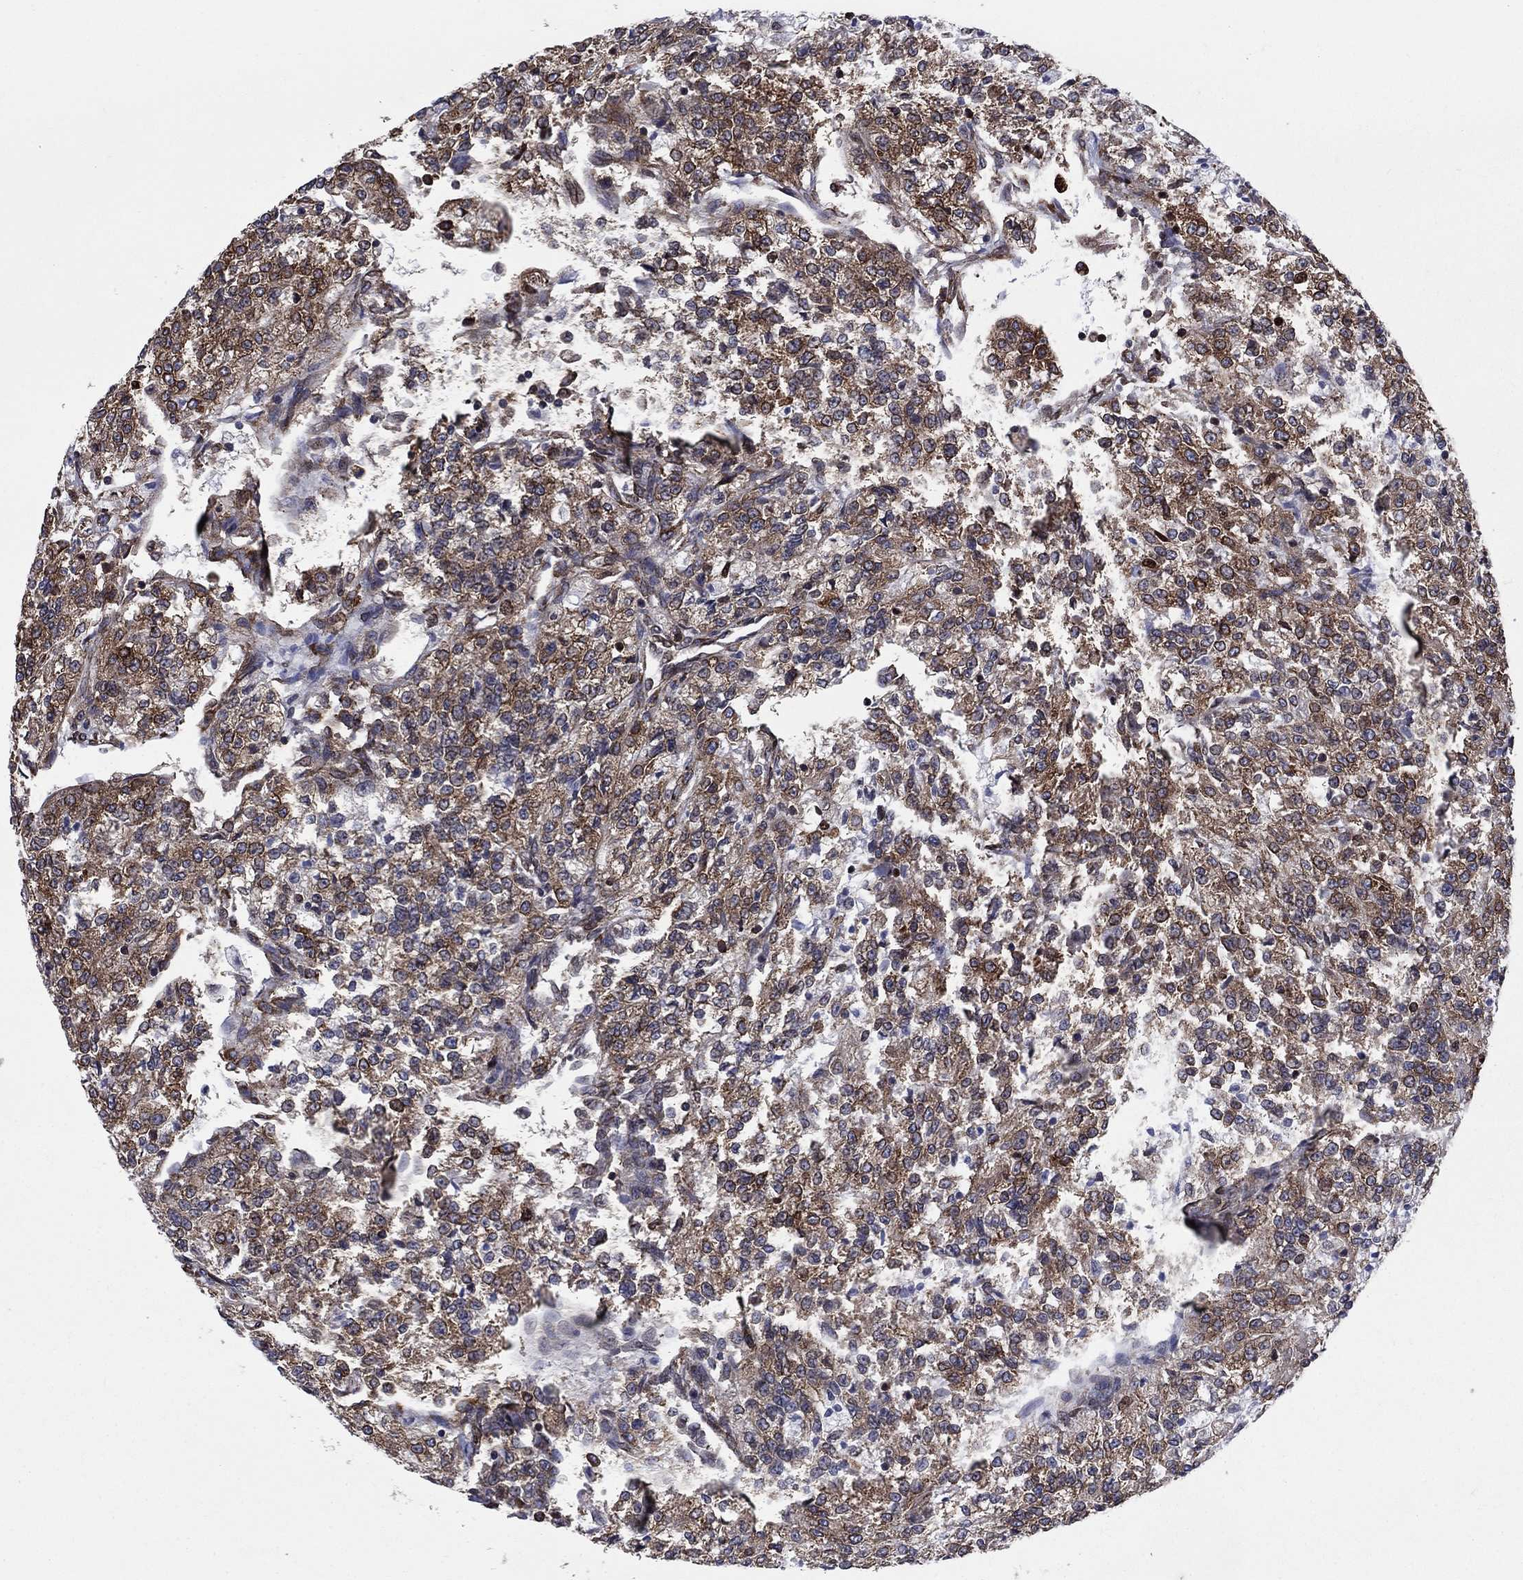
{"staining": {"intensity": "strong", "quantity": "25%-75%", "location": "cytoplasmic/membranous"}, "tissue": "renal cancer", "cell_type": "Tumor cells", "image_type": "cancer", "snomed": [{"axis": "morphology", "description": "Adenocarcinoma, NOS"}, {"axis": "topography", "description": "Kidney"}], "caption": "Immunohistochemical staining of human adenocarcinoma (renal) shows high levels of strong cytoplasmic/membranous staining in approximately 25%-75% of tumor cells.", "gene": "YBX1", "patient": {"sex": "female", "age": 63}}